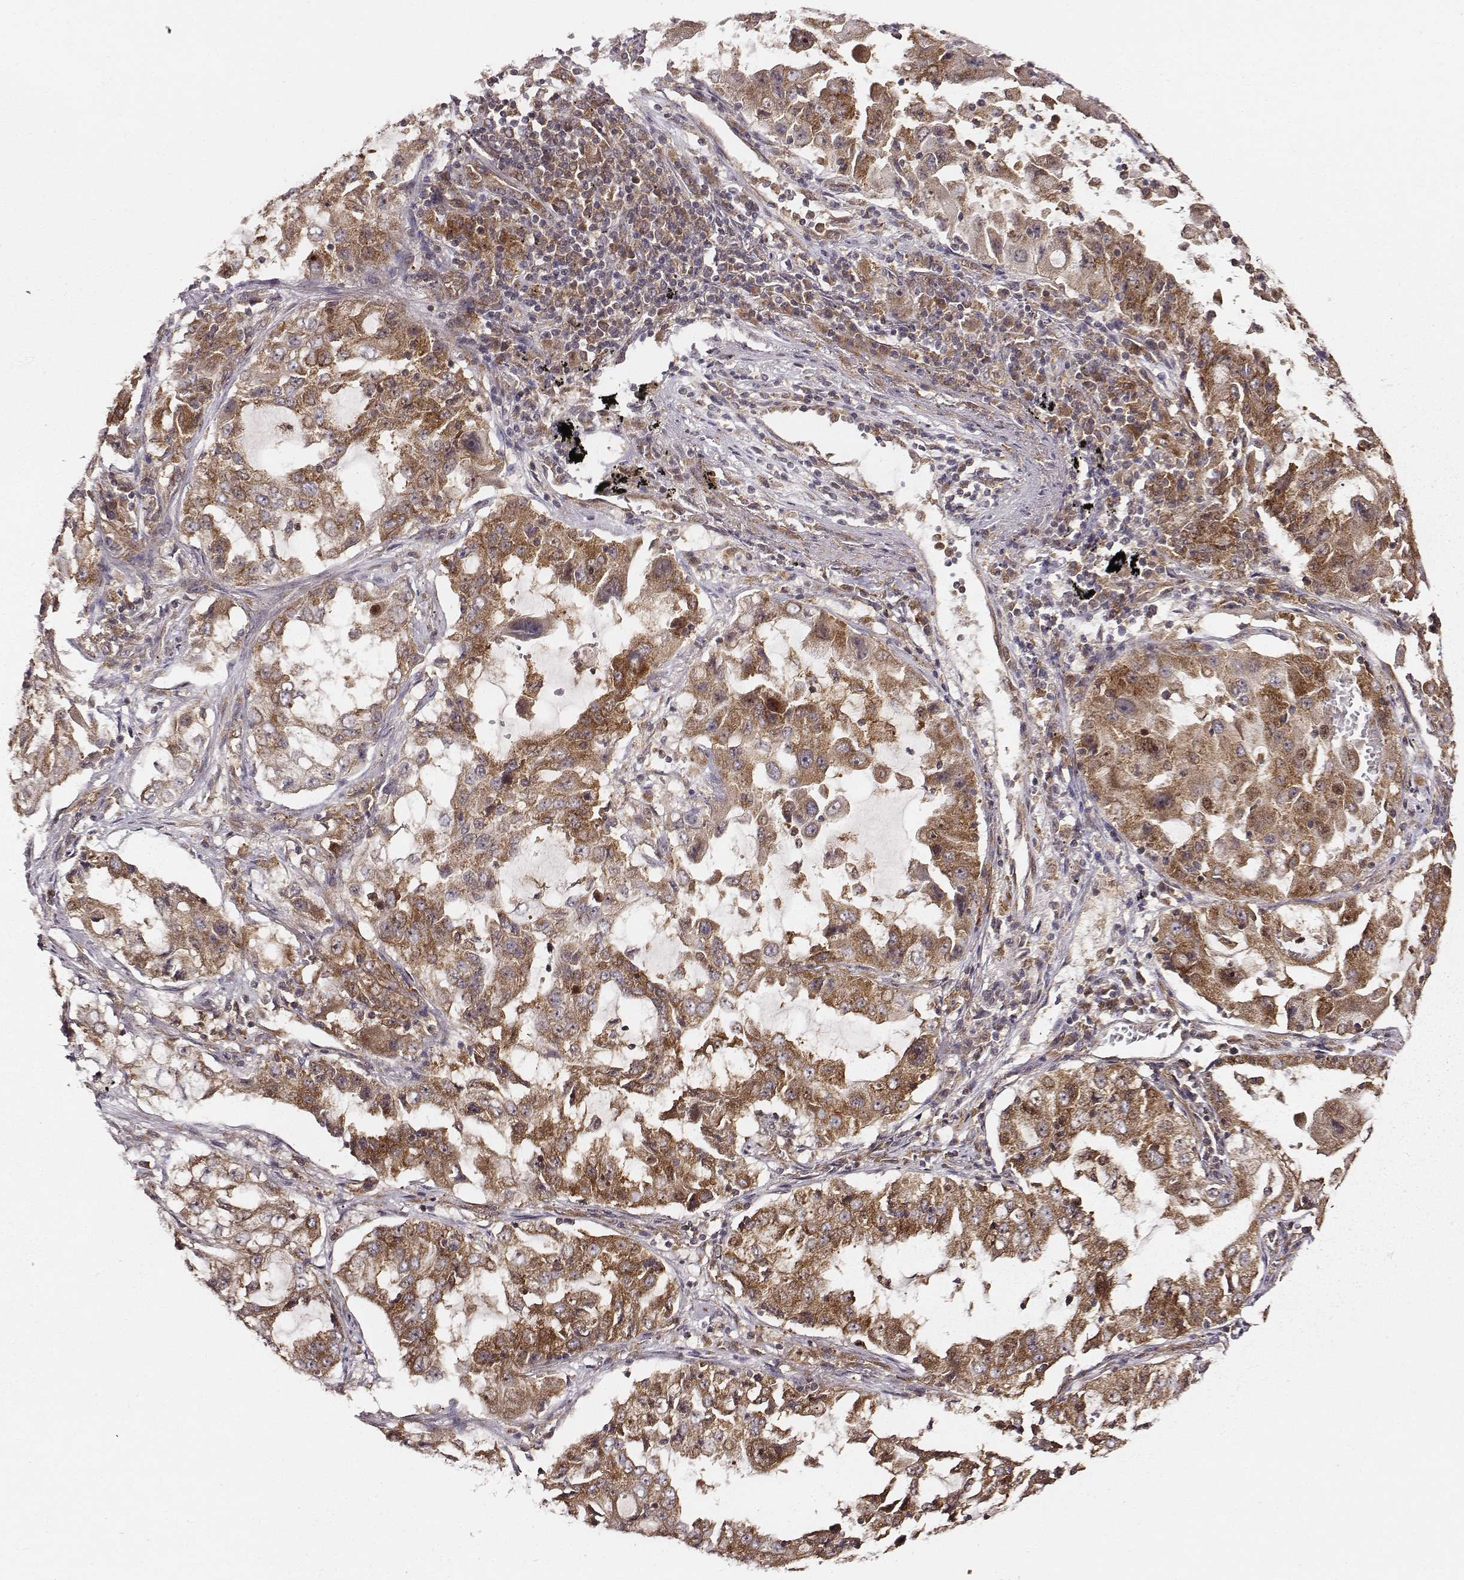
{"staining": {"intensity": "strong", "quantity": ">75%", "location": "cytoplasmic/membranous"}, "tissue": "lung cancer", "cell_type": "Tumor cells", "image_type": "cancer", "snomed": [{"axis": "morphology", "description": "Adenocarcinoma, NOS"}, {"axis": "topography", "description": "Lung"}], "caption": "This is a histology image of immunohistochemistry staining of lung cancer, which shows strong positivity in the cytoplasmic/membranous of tumor cells.", "gene": "VPS26A", "patient": {"sex": "female", "age": 61}}